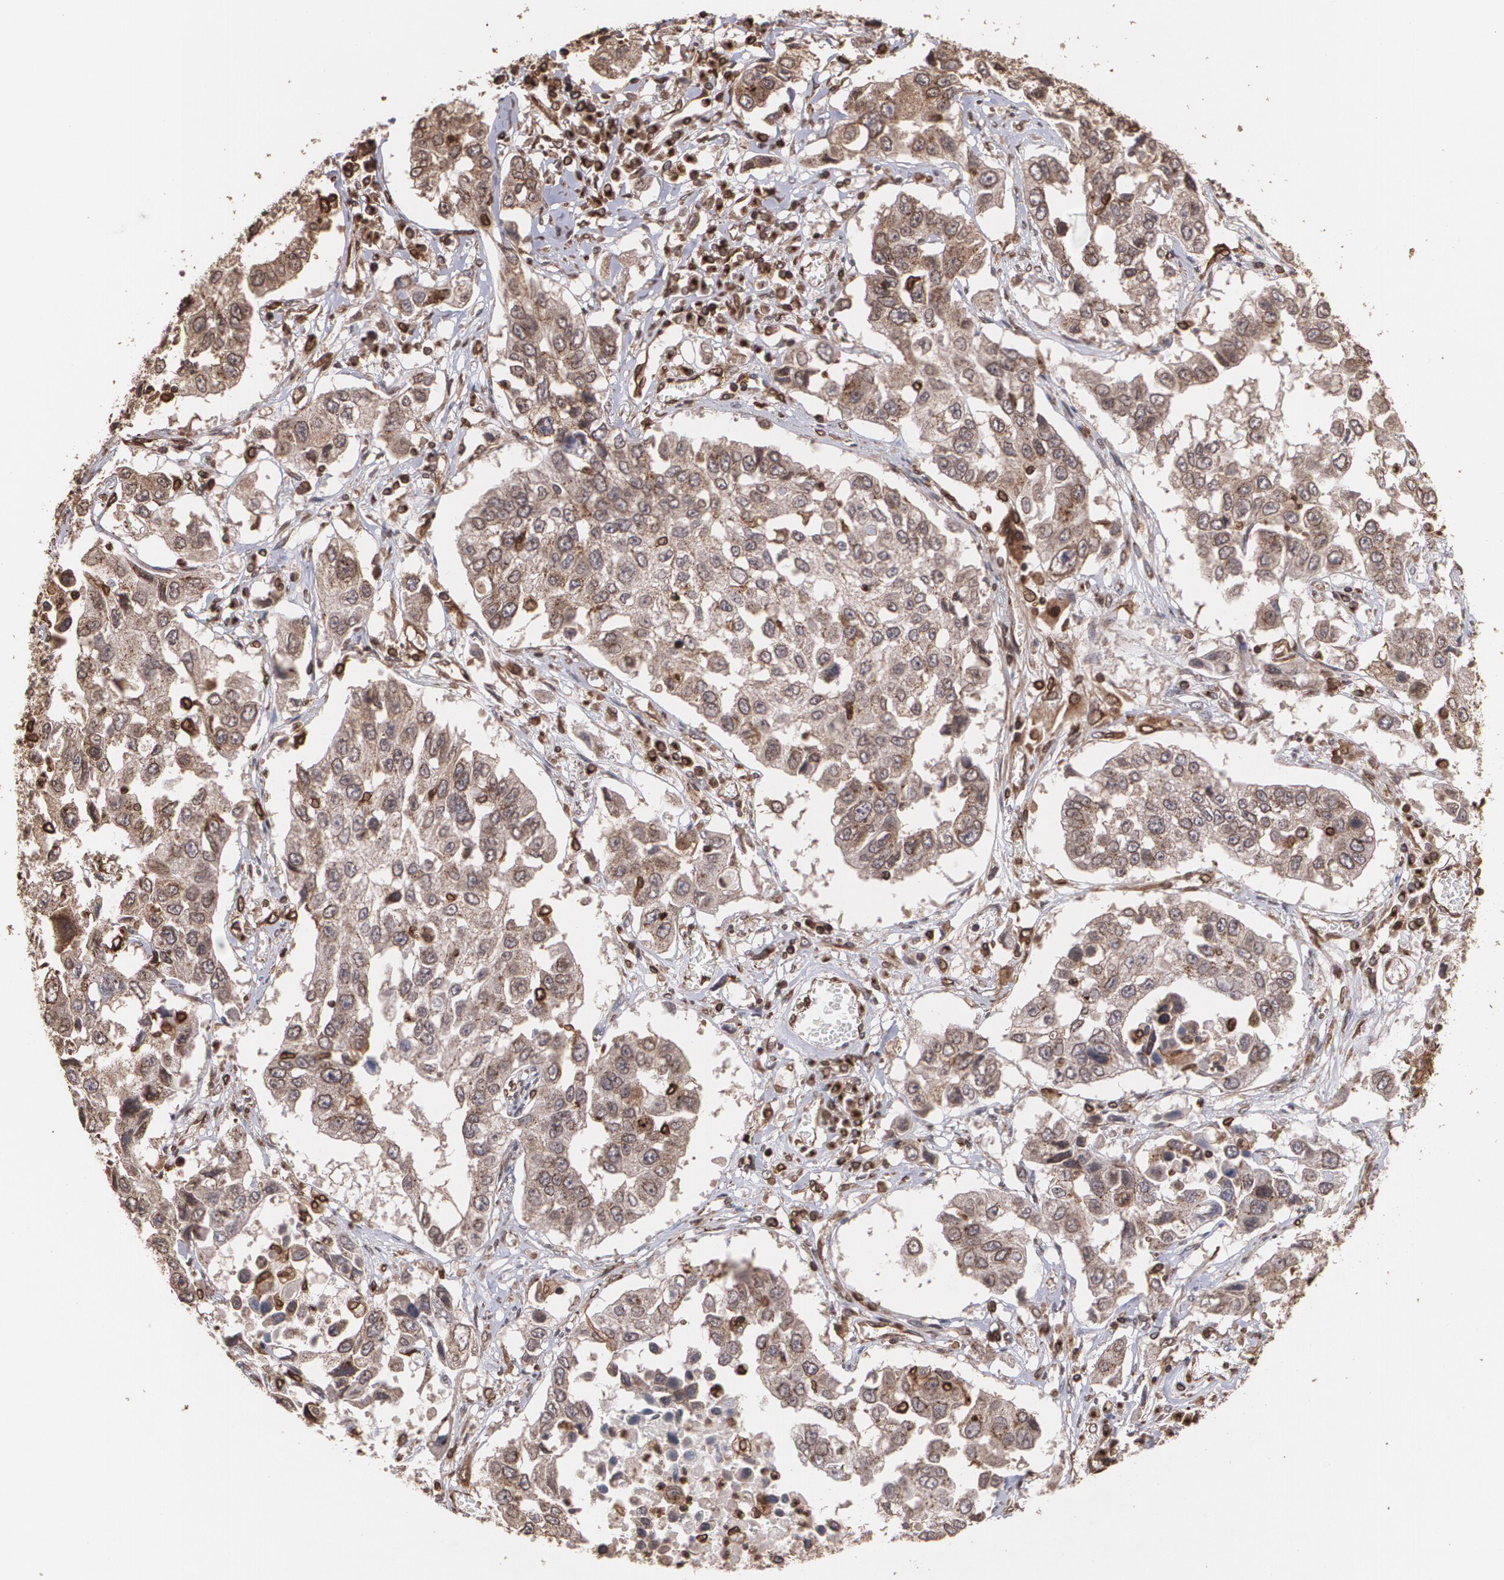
{"staining": {"intensity": "moderate", "quantity": ">75%", "location": "cytoplasmic/membranous"}, "tissue": "lung cancer", "cell_type": "Tumor cells", "image_type": "cancer", "snomed": [{"axis": "morphology", "description": "Squamous cell carcinoma, NOS"}, {"axis": "topography", "description": "Lung"}], "caption": "The histopathology image shows a brown stain indicating the presence of a protein in the cytoplasmic/membranous of tumor cells in lung cancer (squamous cell carcinoma). The protein of interest is stained brown, and the nuclei are stained in blue (DAB IHC with brightfield microscopy, high magnification).", "gene": "TRIP11", "patient": {"sex": "male", "age": 71}}